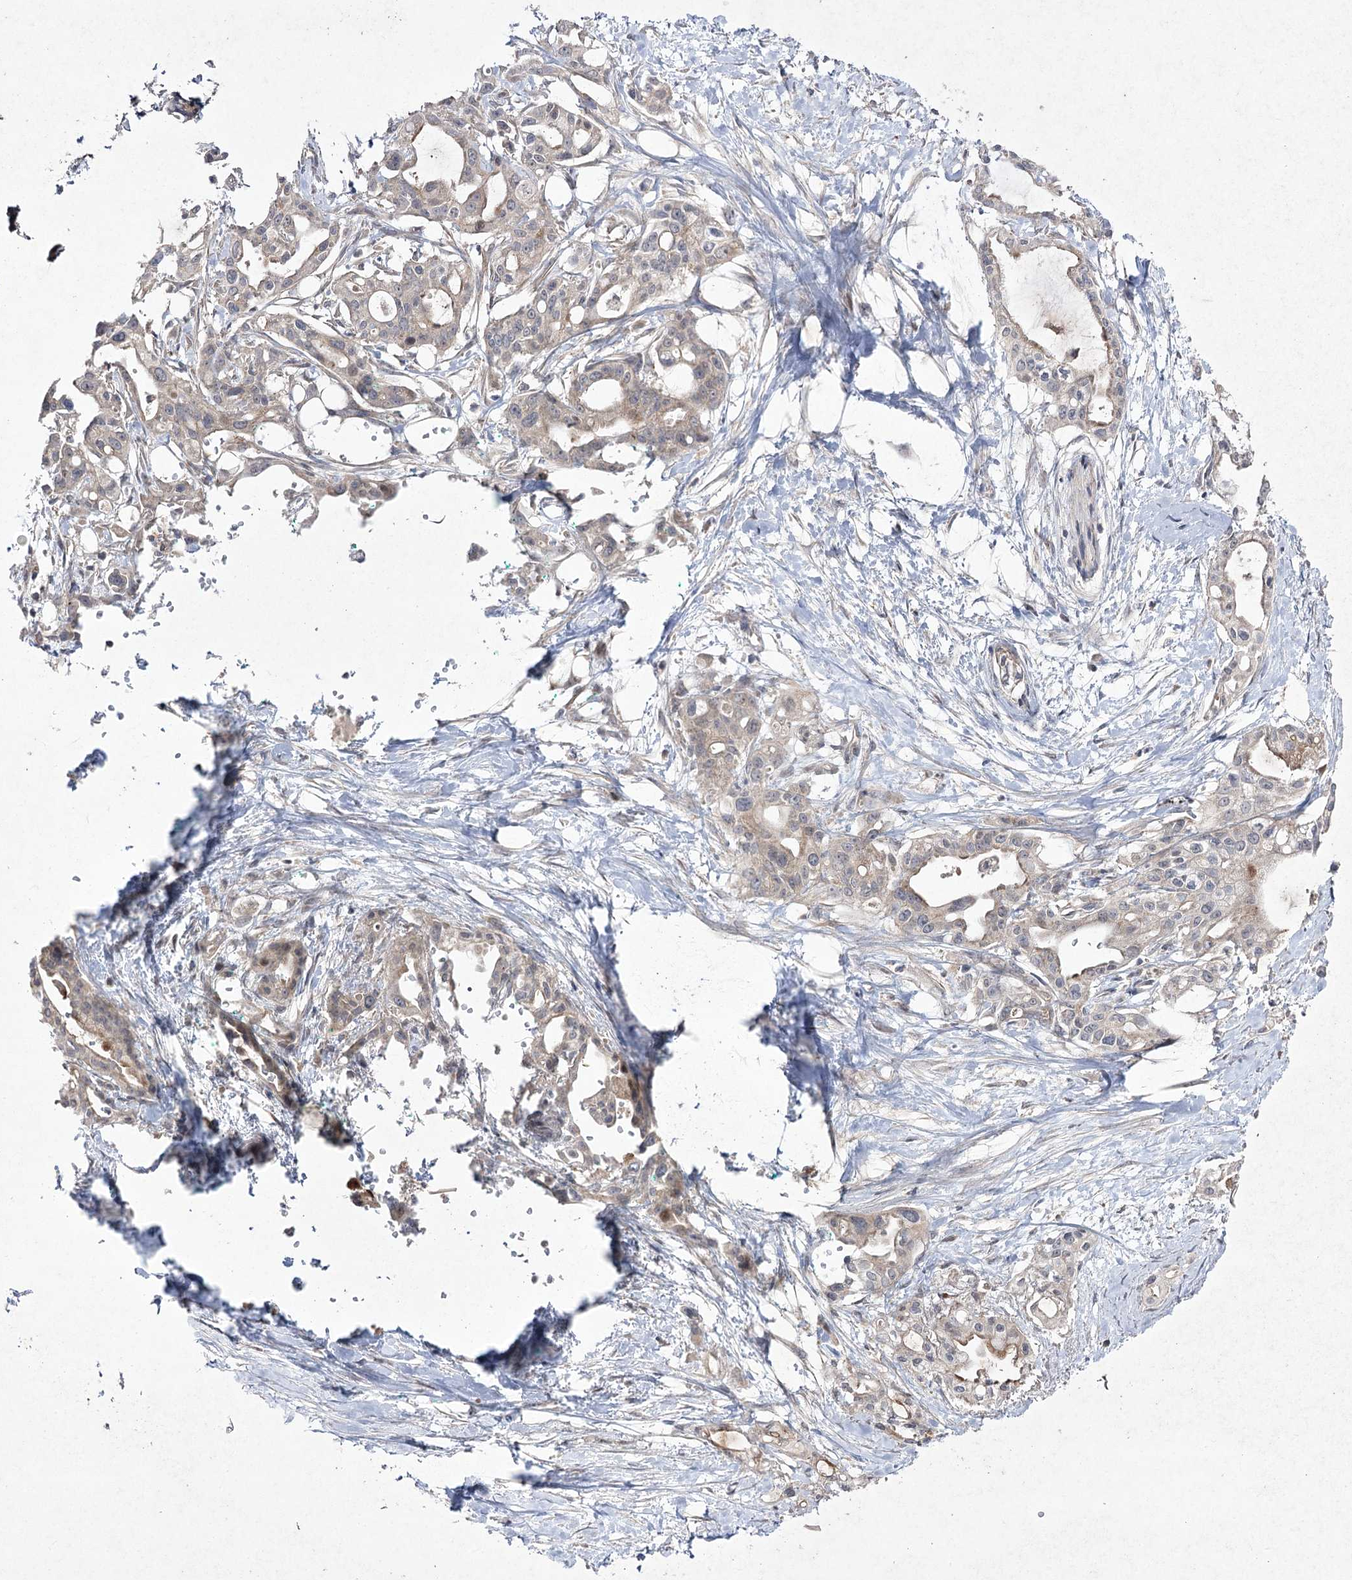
{"staining": {"intensity": "weak", "quantity": "<25%", "location": "cytoplasmic/membranous"}, "tissue": "pancreatic cancer", "cell_type": "Tumor cells", "image_type": "cancer", "snomed": [{"axis": "morphology", "description": "Adenocarcinoma, NOS"}, {"axis": "topography", "description": "Pancreas"}], "caption": "This is an IHC micrograph of human pancreatic cancer. There is no positivity in tumor cells.", "gene": "FANCL", "patient": {"sex": "male", "age": 68}}